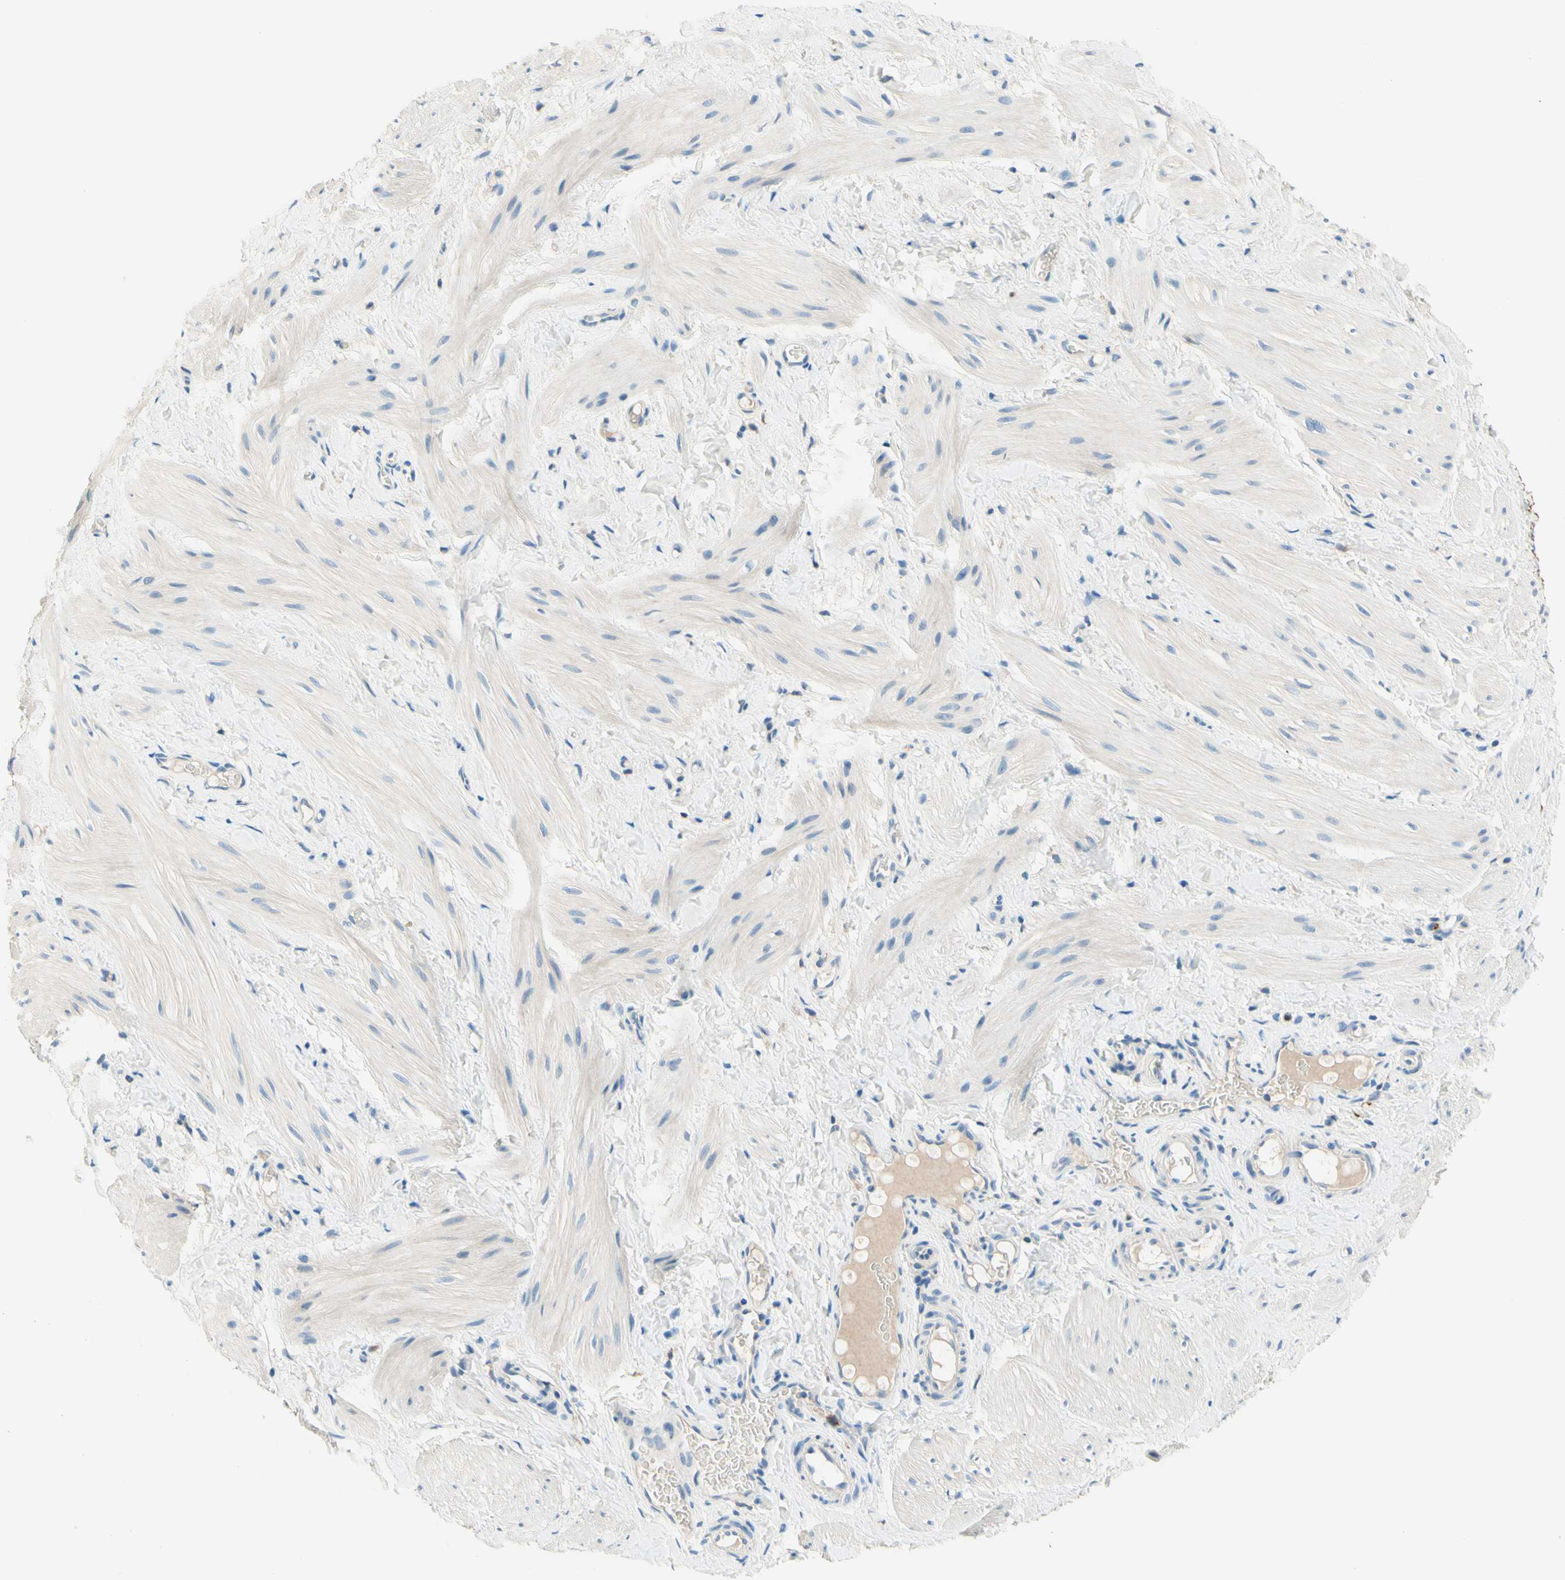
{"staining": {"intensity": "negative", "quantity": "none", "location": "none"}, "tissue": "smooth muscle", "cell_type": "Smooth muscle cells", "image_type": "normal", "snomed": [{"axis": "morphology", "description": "Normal tissue, NOS"}, {"axis": "topography", "description": "Smooth muscle"}], "caption": "IHC histopathology image of normal smooth muscle stained for a protein (brown), which demonstrates no staining in smooth muscle cells.", "gene": "SIGLEC9", "patient": {"sex": "male", "age": 16}}